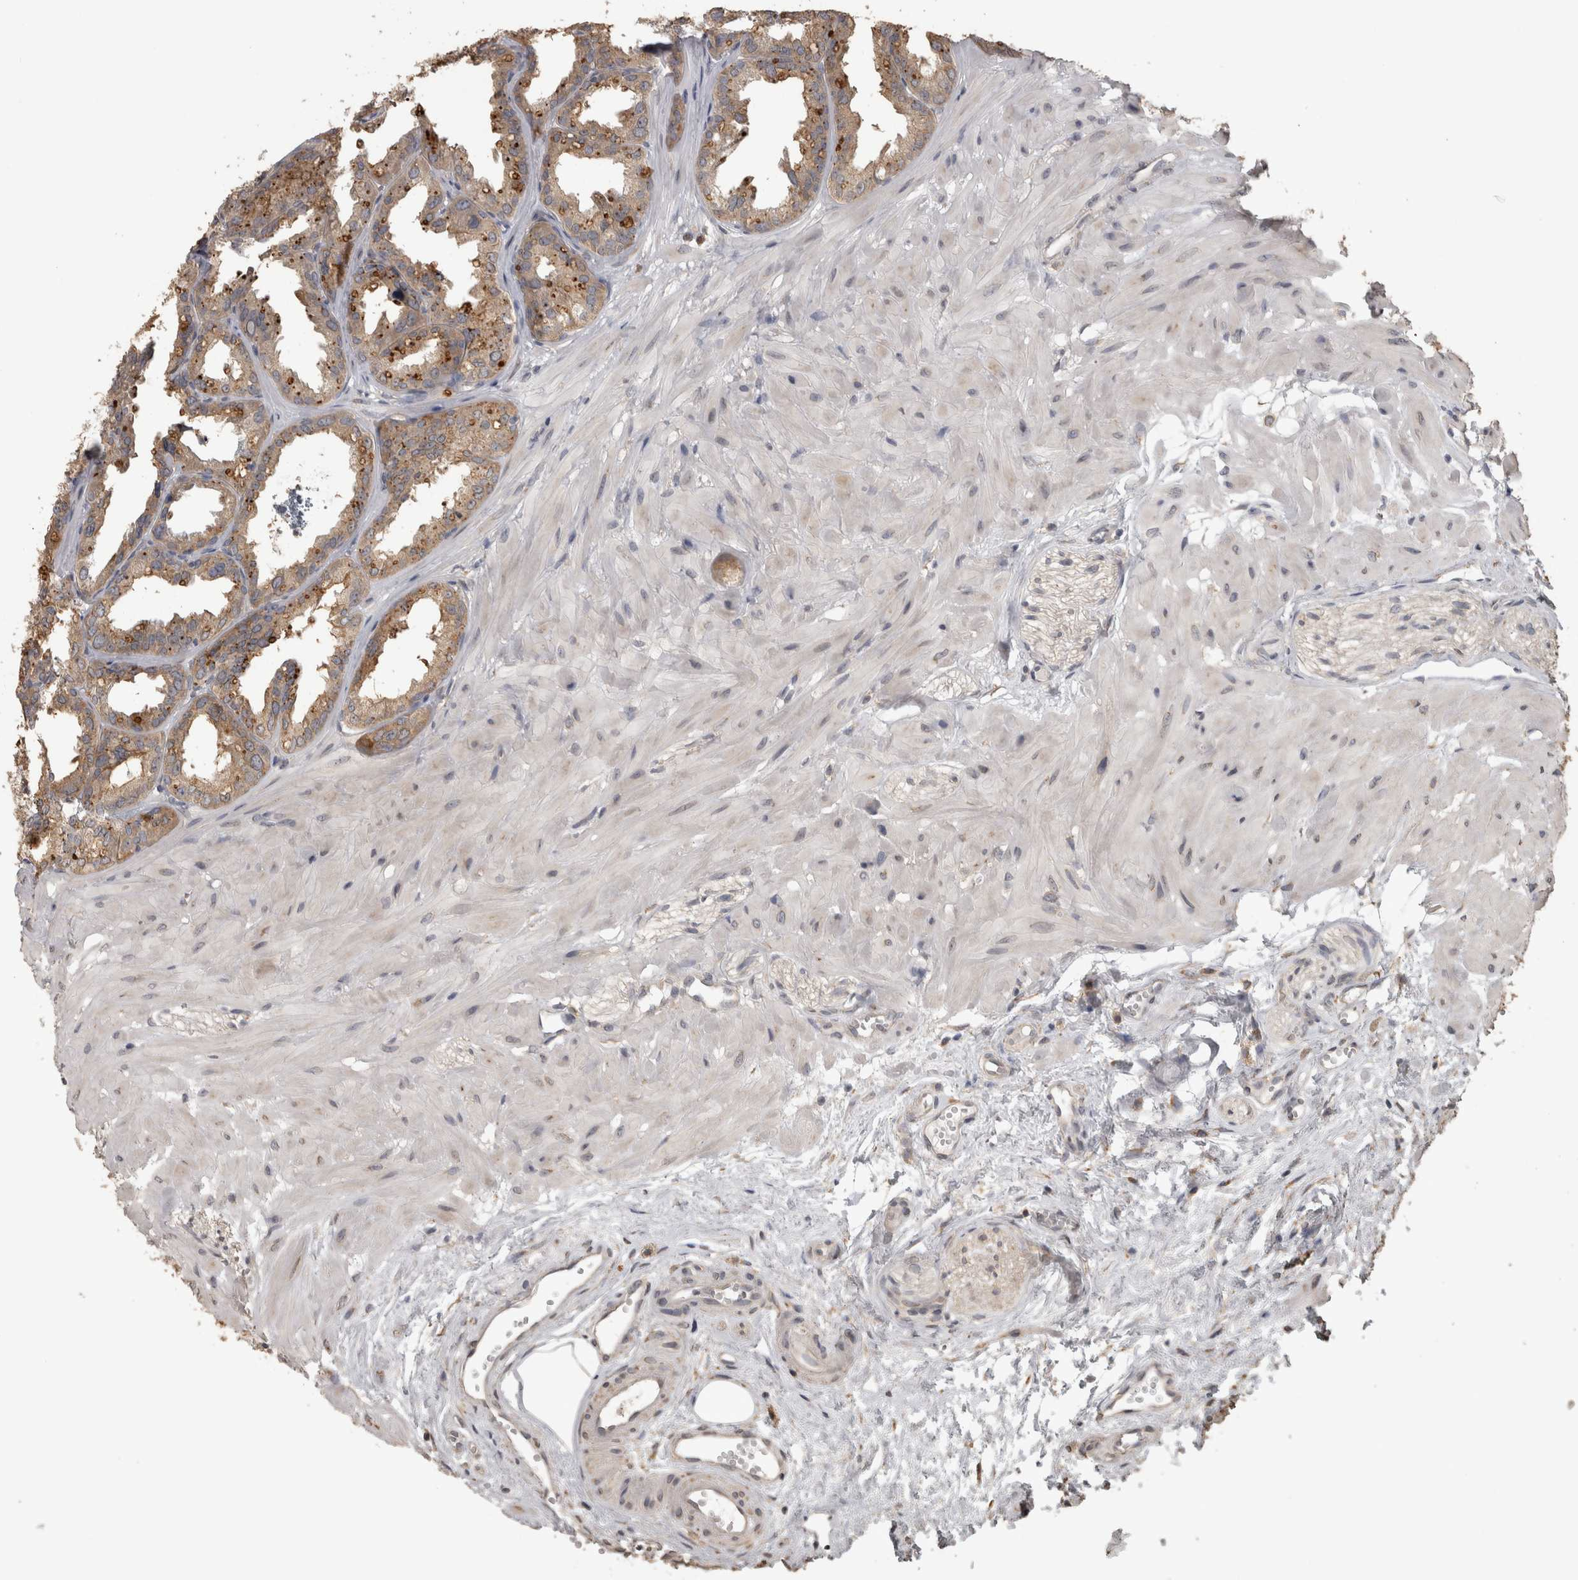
{"staining": {"intensity": "weak", "quantity": ">75%", "location": "cytoplasmic/membranous"}, "tissue": "seminal vesicle", "cell_type": "Glandular cells", "image_type": "normal", "snomed": [{"axis": "morphology", "description": "Normal tissue, NOS"}, {"axis": "topography", "description": "Prostate"}, {"axis": "topography", "description": "Seminal veicle"}], "caption": "Protein positivity by immunohistochemistry demonstrates weak cytoplasmic/membranous positivity in about >75% of glandular cells in unremarkable seminal vesicle.", "gene": "RAB29", "patient": {"sex": "male", "age": 51}}